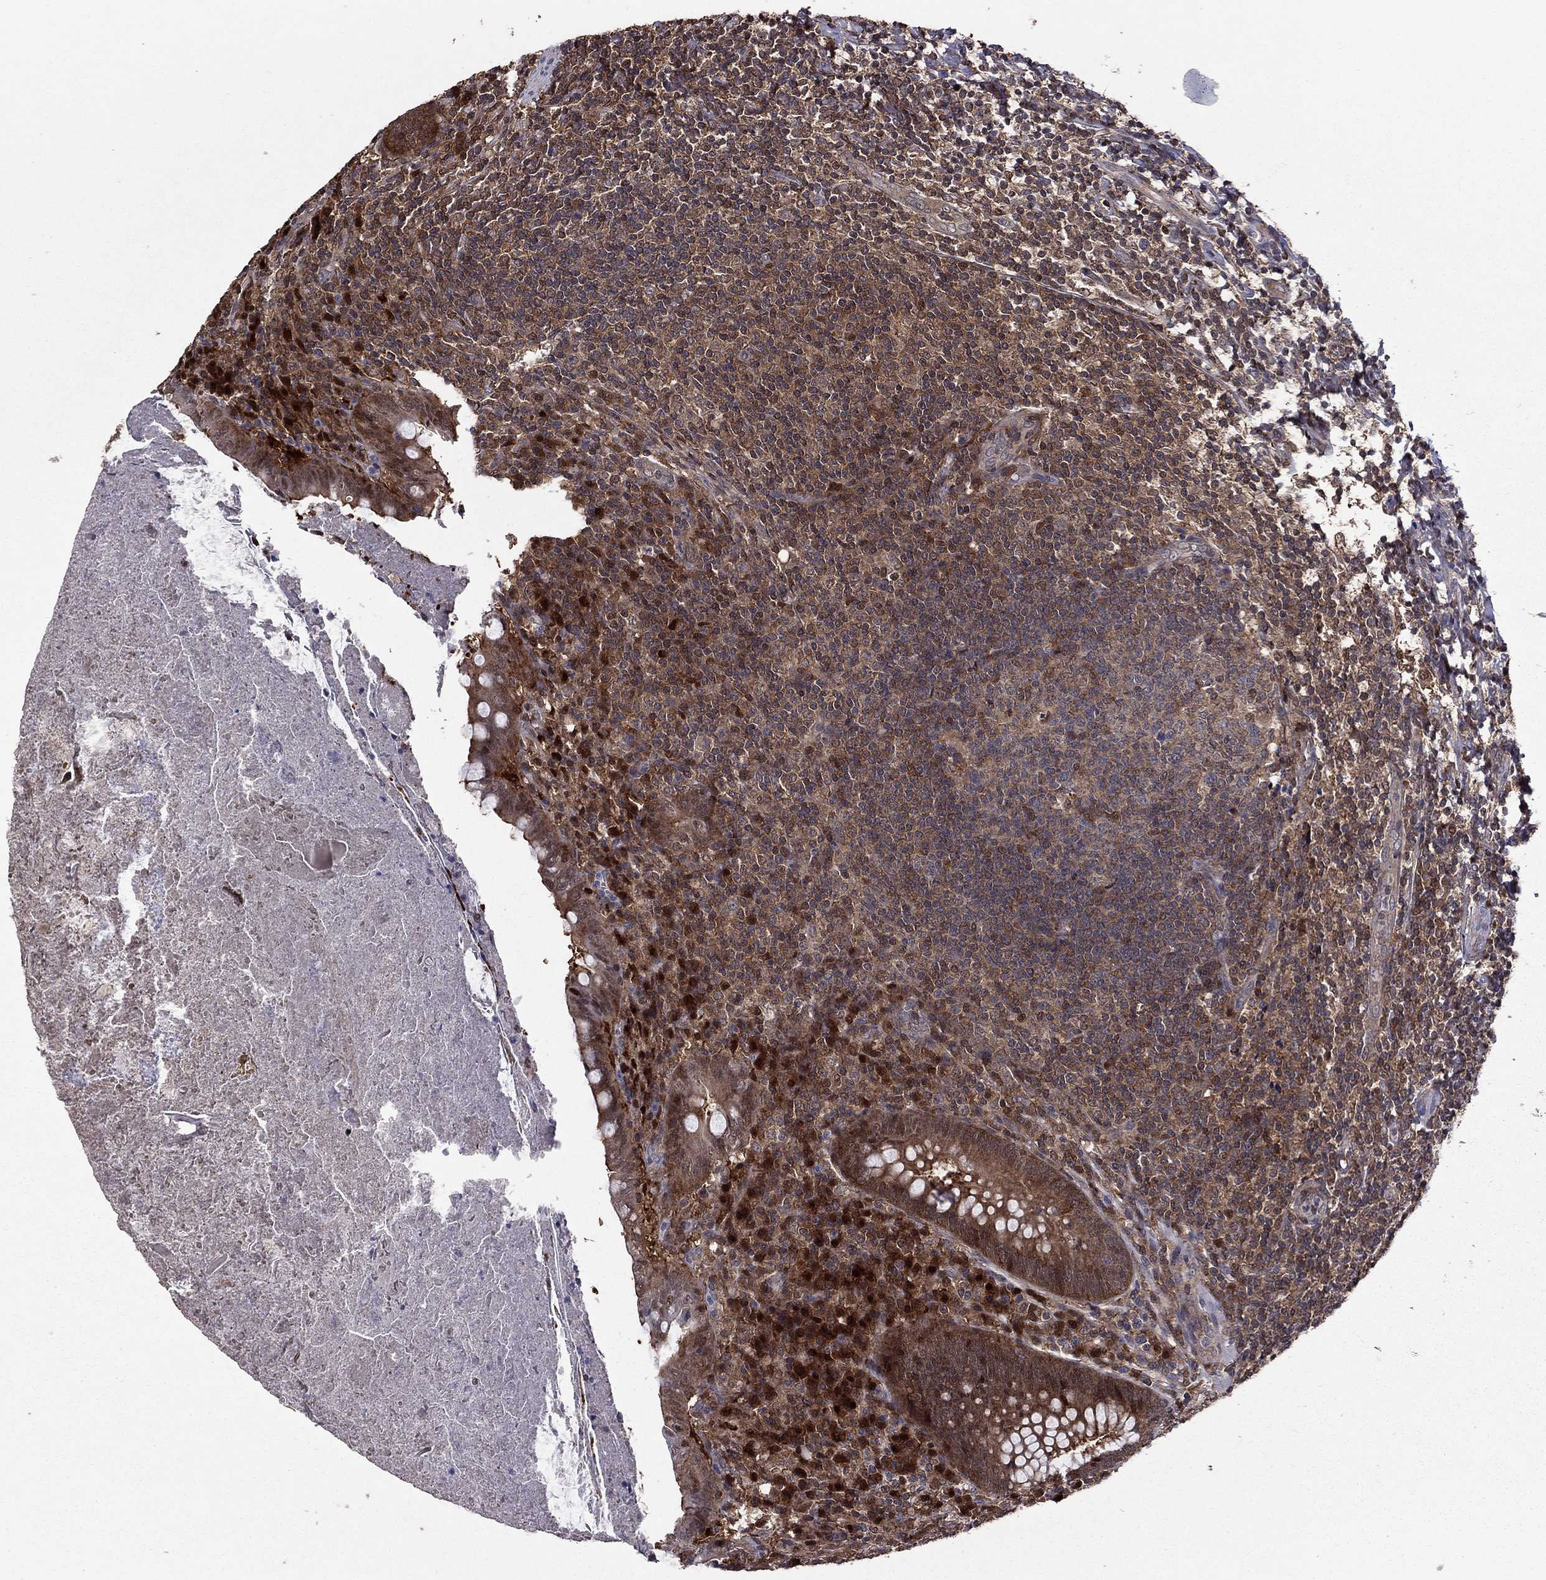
{"staining": {"intensity": "strong", "quantity": "<25%", "location": "nuclear"}, "tissue": "appendix", "cell_type": "Glandular cells", "image_type": "normal", "snomed": [{"axis": "morphology", "description": "Normal tissue, NOS"}, {"axis": "topography", "description": "Appendix"}], "caption": "IHC image of normal appendix: appendix stained using immunohistochemistry (IHC) demonstrates medium levels of strong protein expression localized specifically in the nuclear of glandular cells, appearing as a nuclear brown color.", "gene": "APPBP2", "patient": {"sex": "male", "age": 47}}